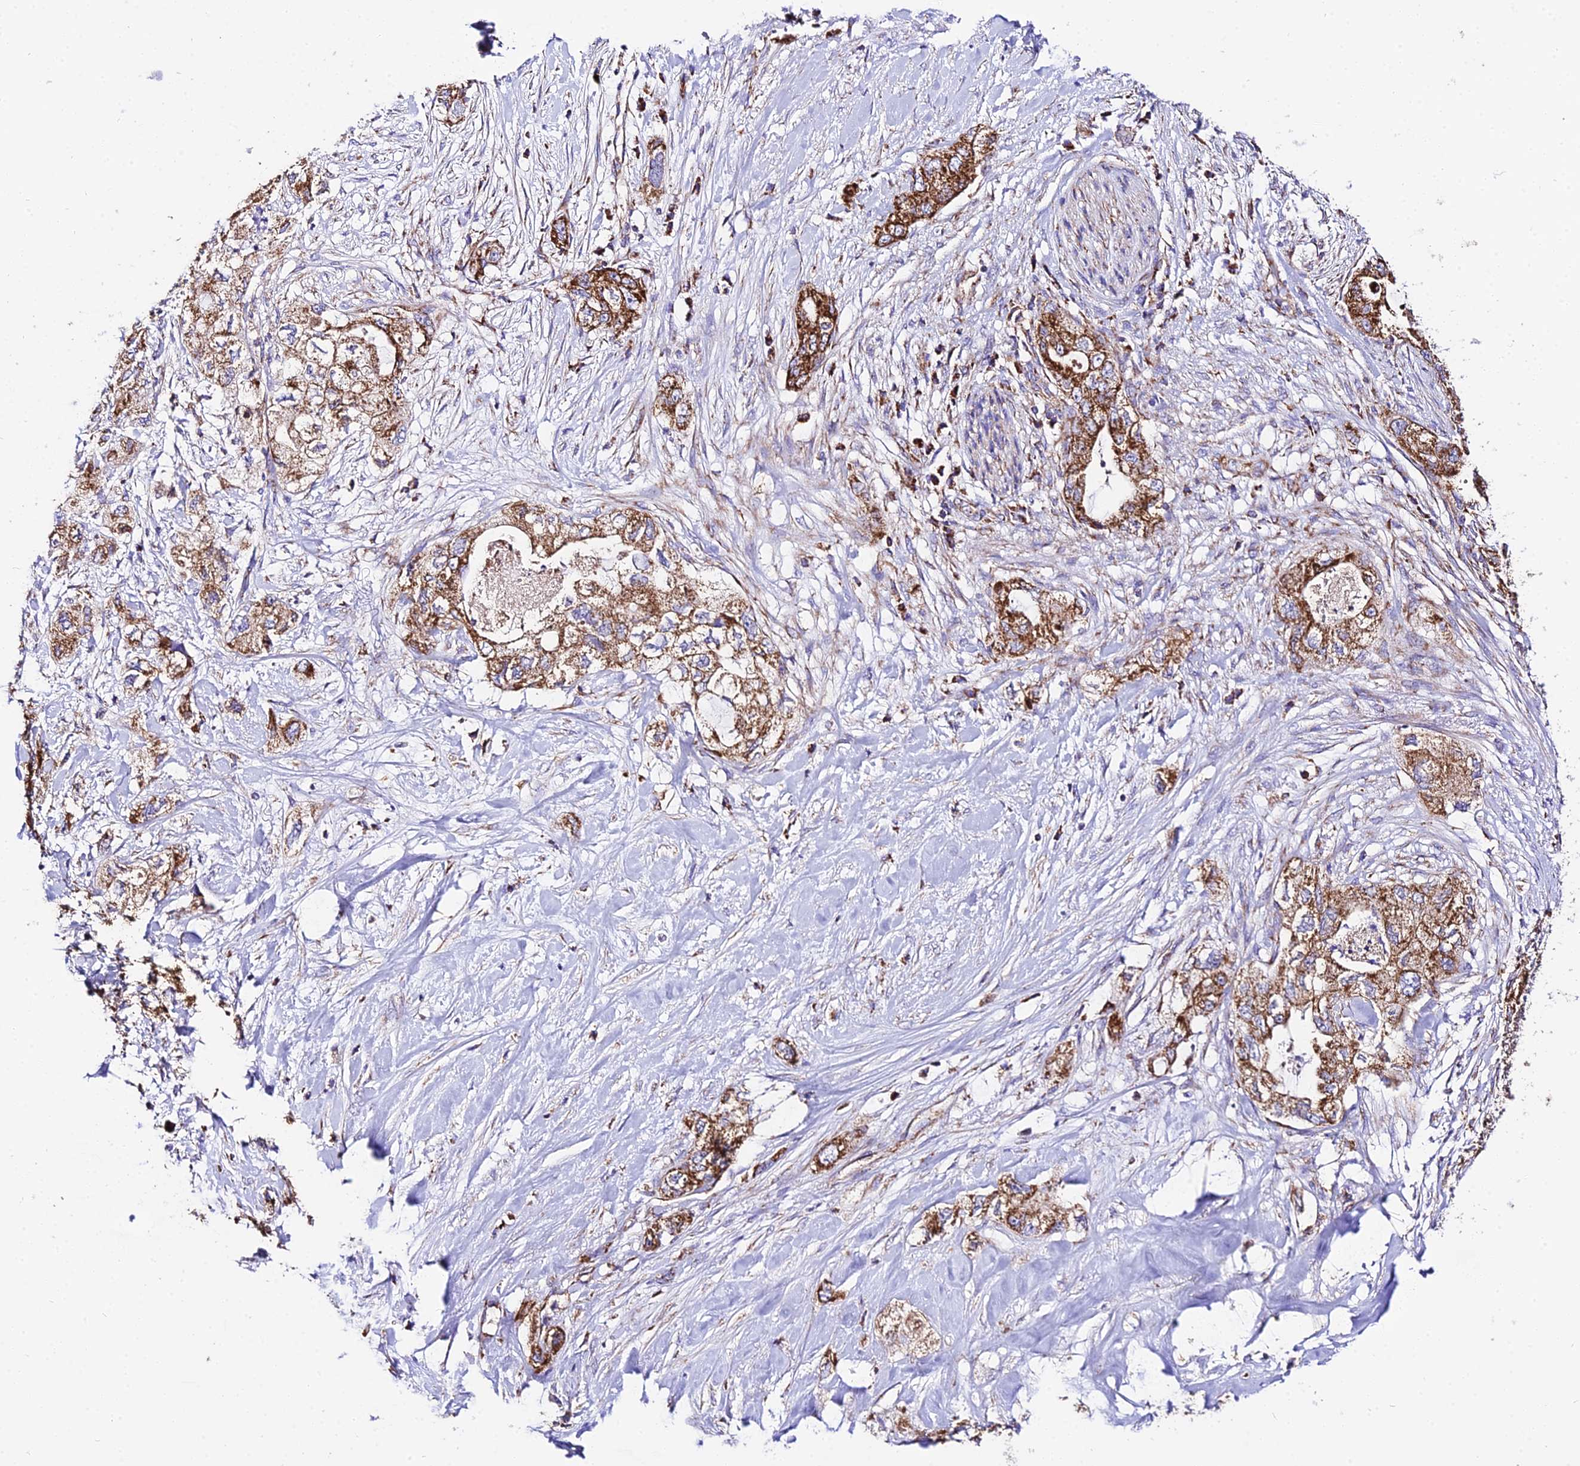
{"staining": {"intensity": "strong", "quantity": ">75%", "location": "cytoplasmic/membranous"}, "tissue": "pancreatic cancer", "cell_type": "Tumor cells", "image_type": "cancer", "snomed": [{"axis": "morphology", "description": "Adenocarcinoma, NOS"}, {"axis": "topography", "description": "Pancreas"}], "caption": "Adenocarcinoma (pancreatic) tissue demonstrates strong cytoplasmic/membranous staining in about >75% of tumor cells (IHC, brightfield microscopy, high magnification).", "gene": "OCIAD1", "patient": {"sex": "female", "age": 73}}